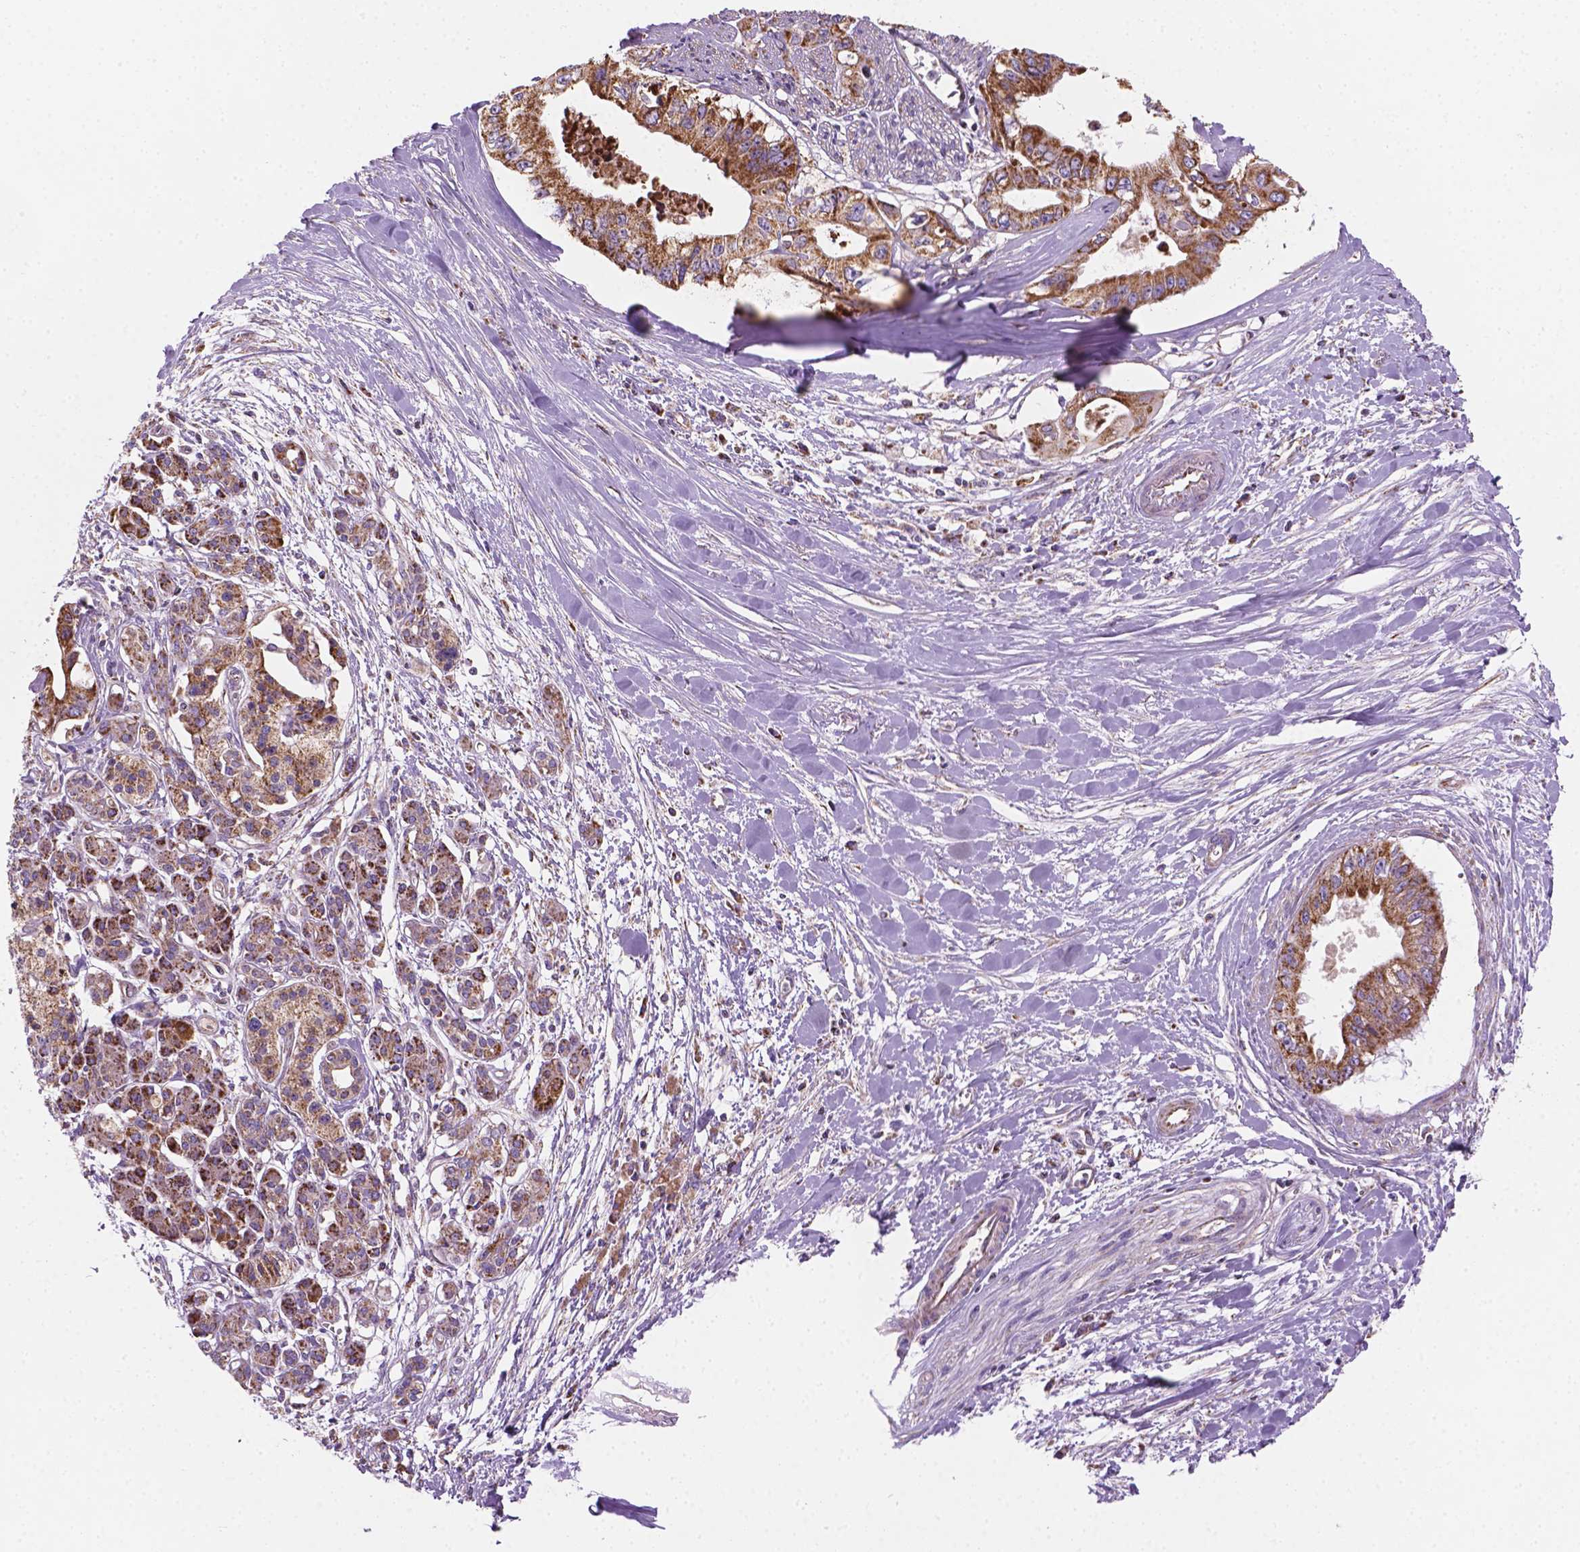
{"staining": {"intensity": "strong", "quantity": ">75%", "location": "cytoplasmic/membranous"}, "tissue": "pancreatic cancer", "cell_type": "Tumor cells", "image_type": "cancer", "snomed": [{"axis": "morphology", "description": "Adenocarcinoma, NOS"}, {"axis": "topography", "description": "Pancreas"}], "caption": "This histopathology image reveals IHC staining of human pancreatic cancer (adenocarcinoma), with high strong cytoplasmic/membranous staining in about >75% of tumor cells.", "gene": "PIBF1", "patient": {"sex": "male", "age": 60}}